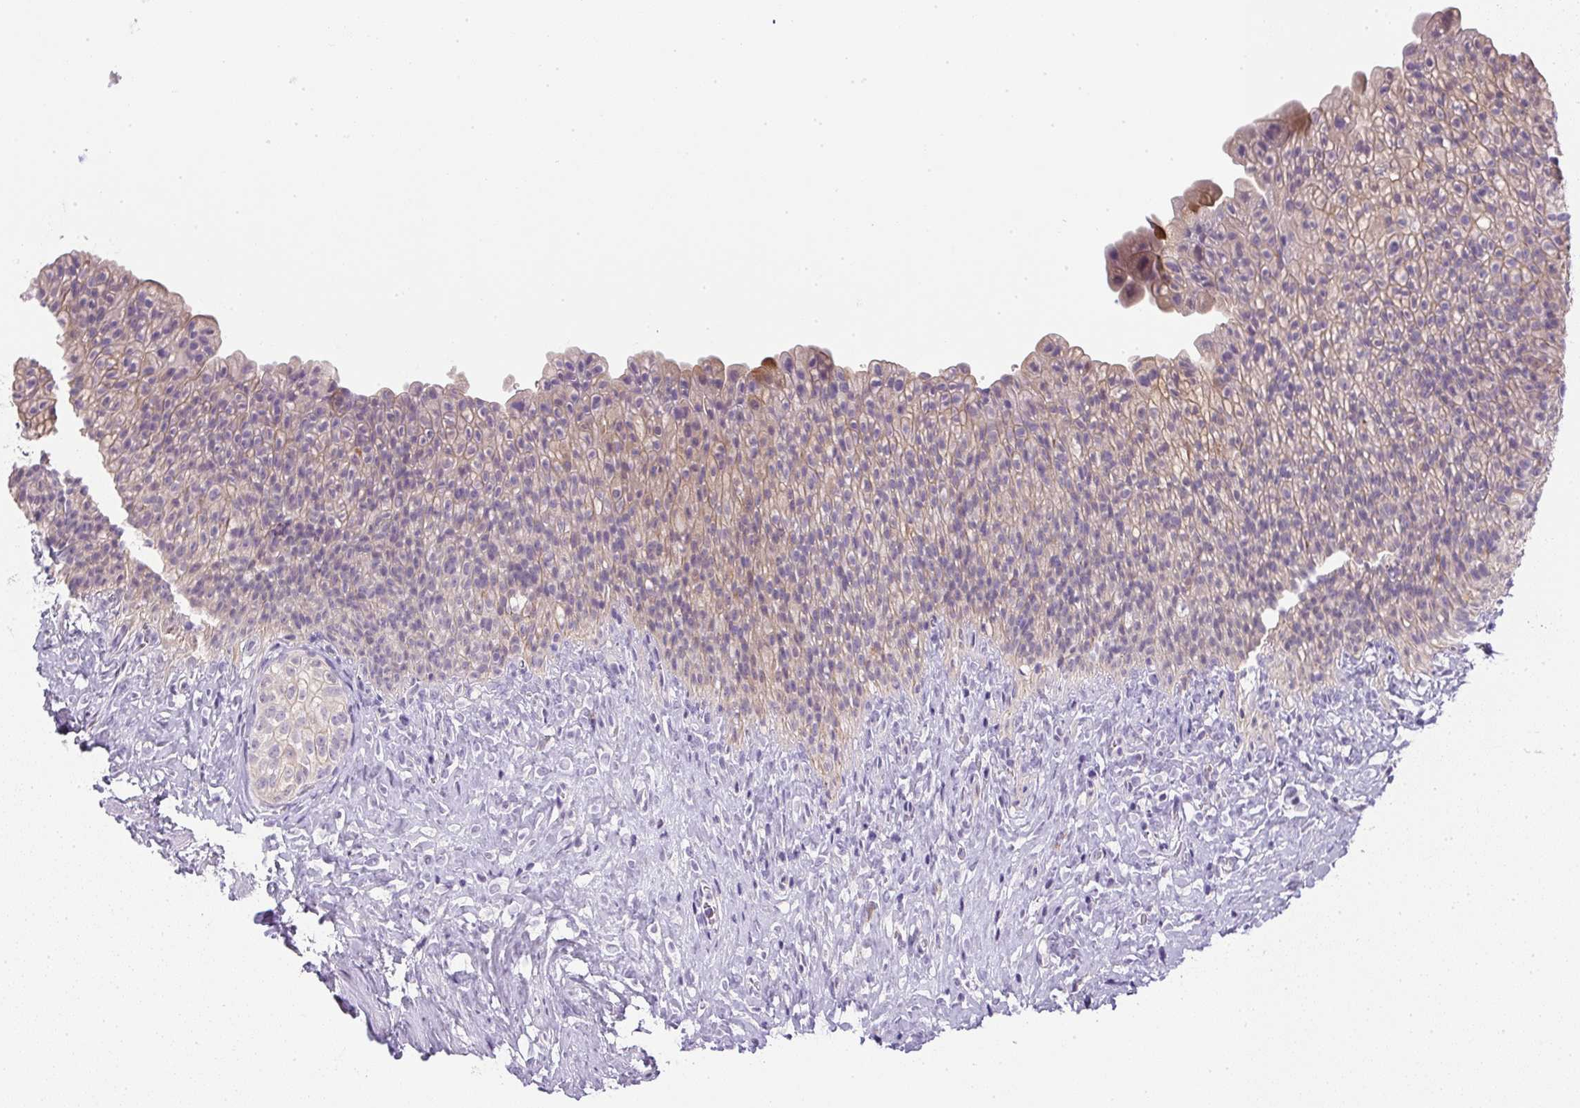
{"staining": {"intensity": "weak", "quantity": "<25%", "location": "cytoplasmic/membranous"}, "tissue": "urinary bladder", "cell_type": "Urothelial cells", "image_type": "normal", "snomed": [{"axis": "morphology", "description": "Normal tissue, NOS"}, {"axis": "topography", "description": "Urinary bladder"}, {"axis": "topography", "description": "Prostate"}], "caption": "The image displays no significant staining in urothelial cells of urinary bladder. (Immunohistochemistry, brightfield microscopy, high magnification).", "gene": "SLC17A7", "patient": {"sex": "male", "age": 76}}